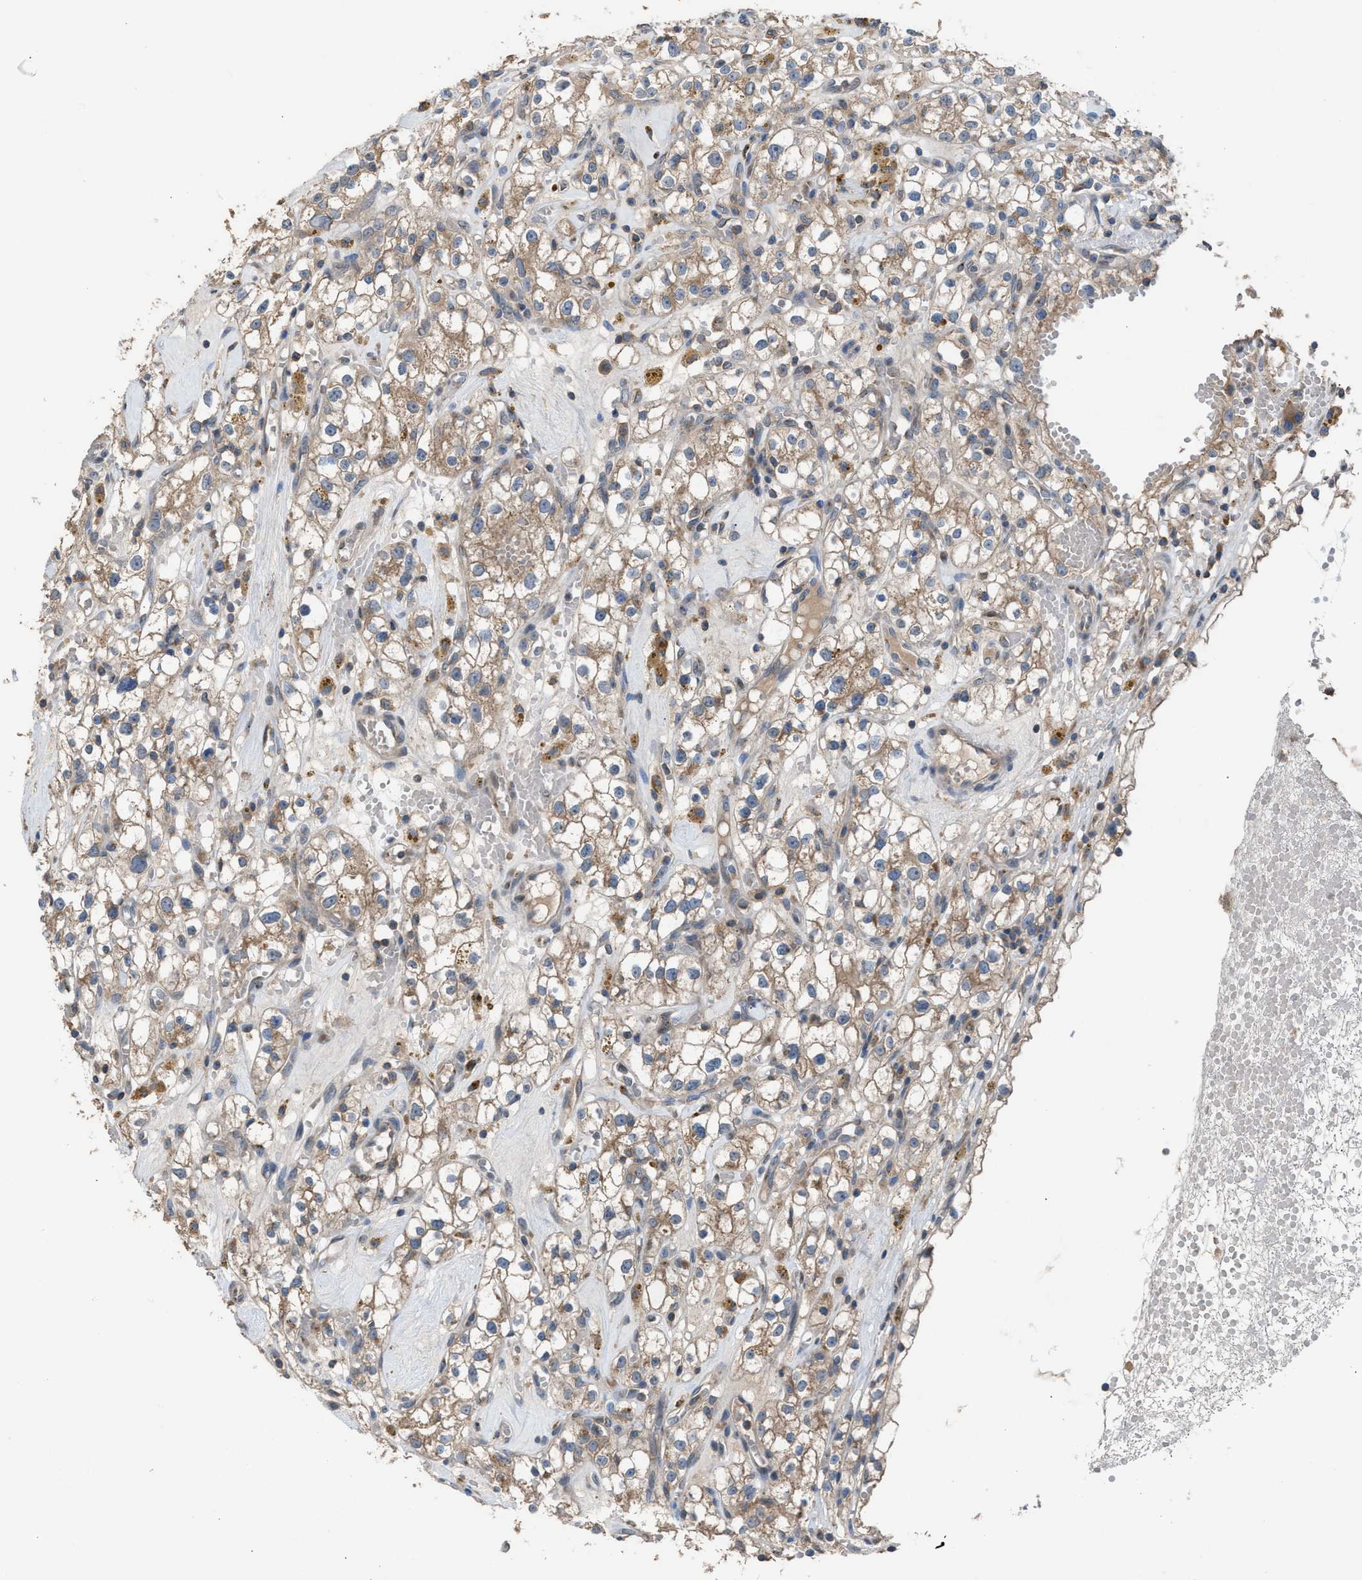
{"staining": {"intensity": "weak", "quantity": ">75%", "location": "cytoplasmic/membranous"}, "tissue": "renal cancer", "cell_type": "Tumor cells", "image_type": "cancer", "snomed": [{"axis": "morphology", "description": "Adenocarcinoma, NOS"}, {"axis": "topography", "description": "Kidney"}], "caption": "Immunohistochemistry image of renal adenocarcinoma stained for a protein (brown), which shows low levels of weak cytoplasmic/membranous expression in approximately >75% of tumor cells.", "gene": "TPK1", "patient": {"sex": "male", "age": 56}}